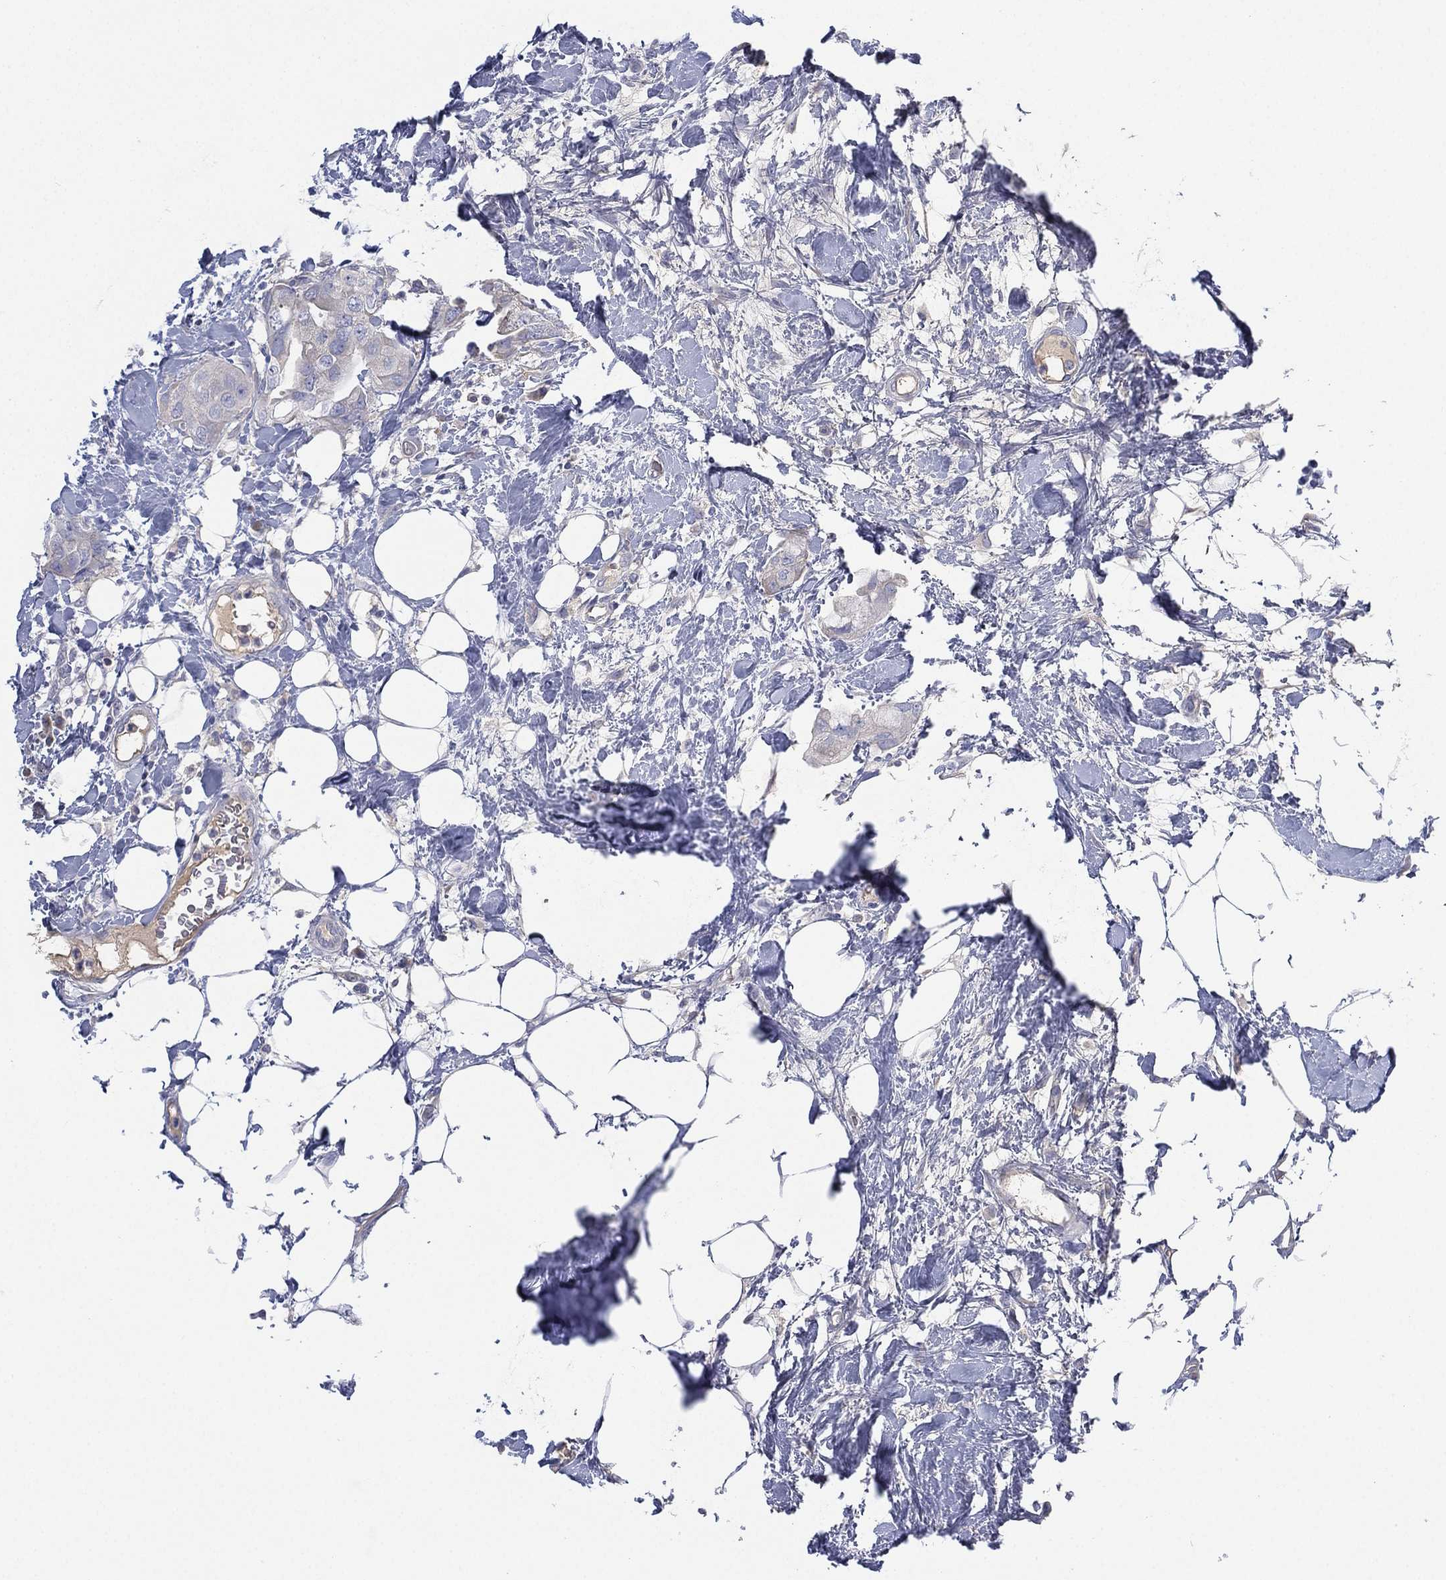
{"staining": {"intensity": "negative", "quantity": "none", "location": "none"}, "tissue": "breast cancer", "cell_type": "Tumor cells", "image_type": "cancer", "snomed": [{"axis": "morphology", "description": "Normal tissue, NOS"}, {"axis": "morphology", "description": "Duct carcinoma"}, {"axis": "topography", "description": "Breast"}], "caption": "Tumor cells are negative for brown protein staining in breast cancer.", "gene": "CYP2D6", "patient": {"sex": "female", "age": 40}}